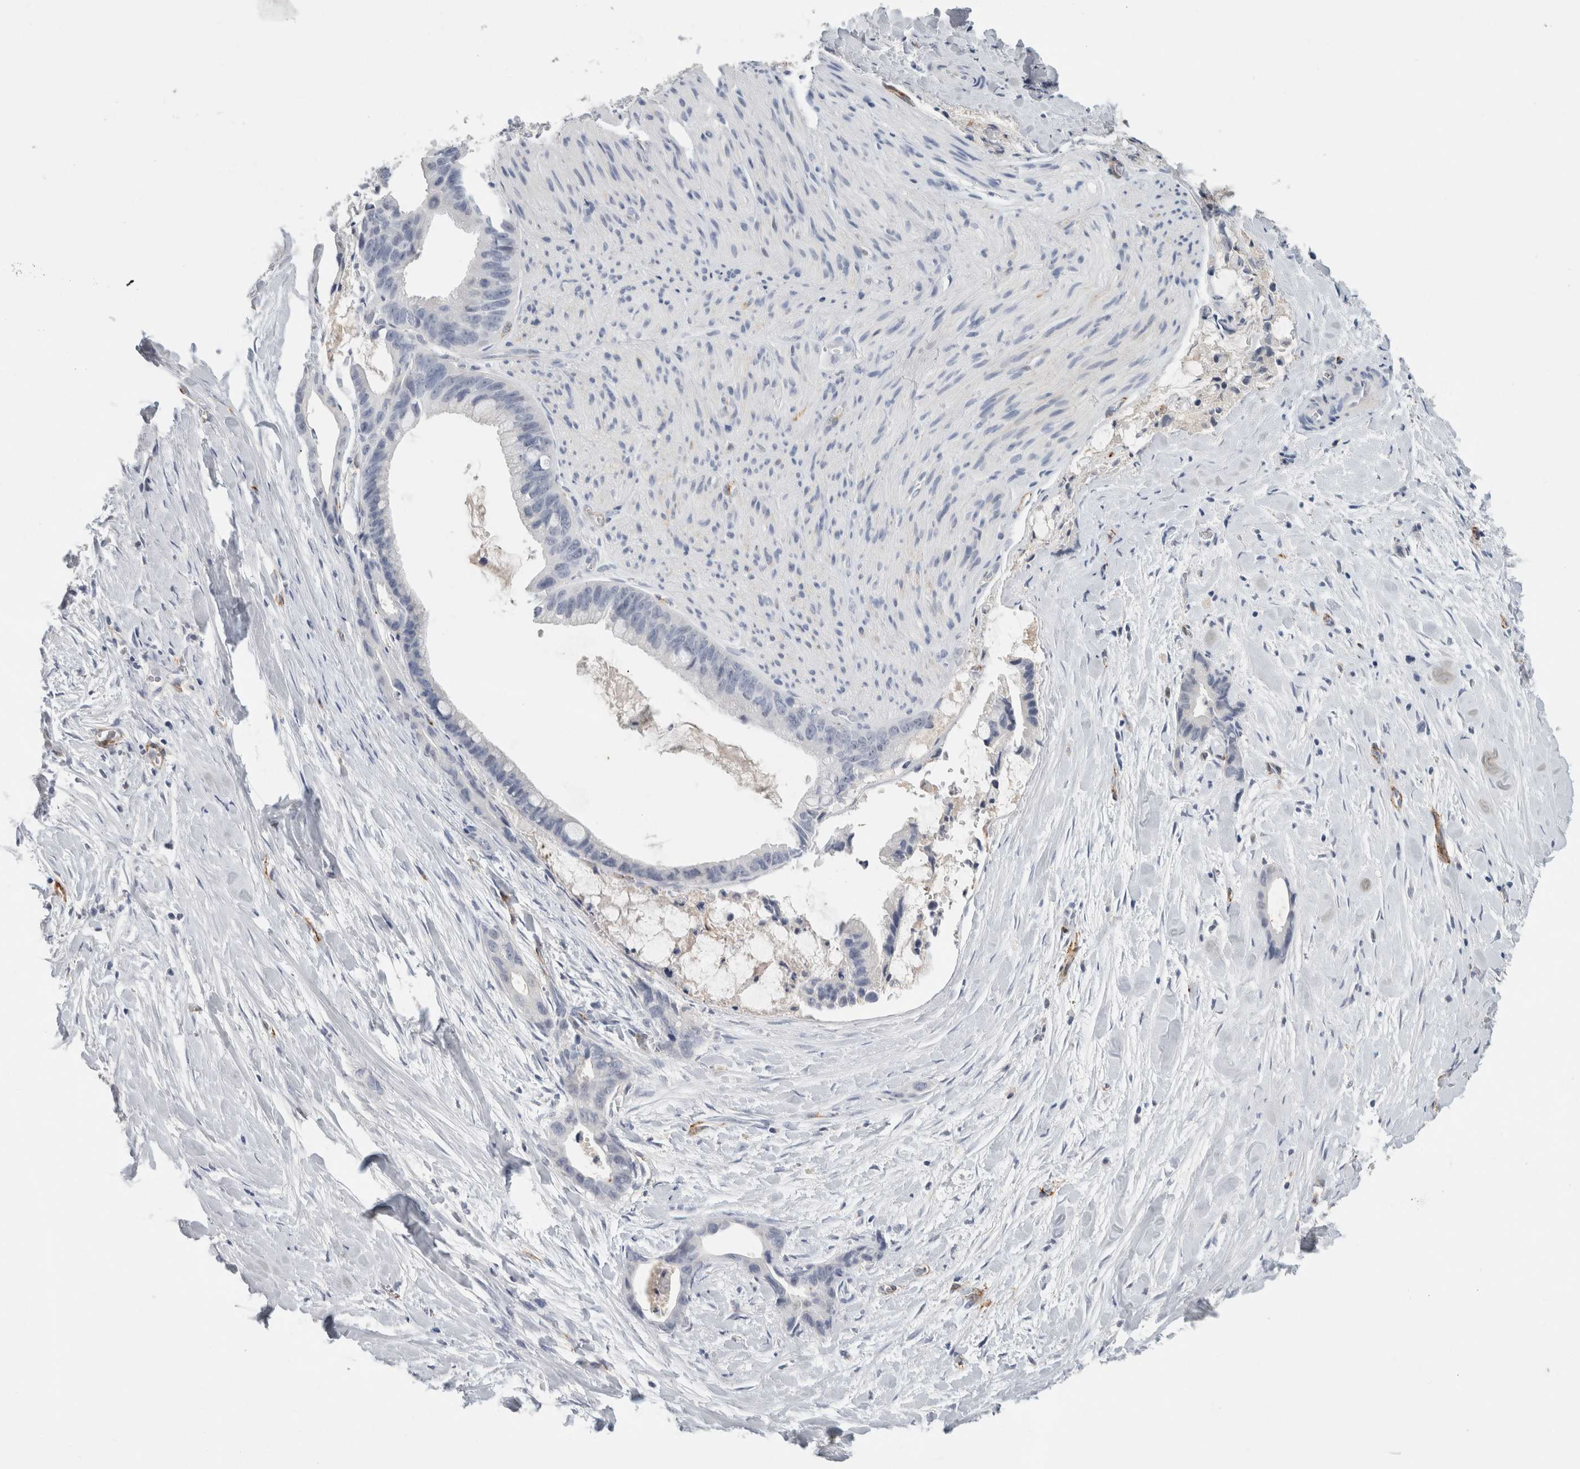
{"staining": {"intensity": "negative", "quantity": "none", "location": "none"}, "tissue": "liver cancer", "cell_type": "Tumor cells", "image_type": "cancer", "snomed": [{"axis": "morphology", "description": "Cholangiocarcinoma"}, {"axis": "topography", "description": "Liver"}], "caption": "Tumor cells show no significant expression in liver cancer.", "gene": "CD36", "patient": {"sex": "female", "age": 55}}